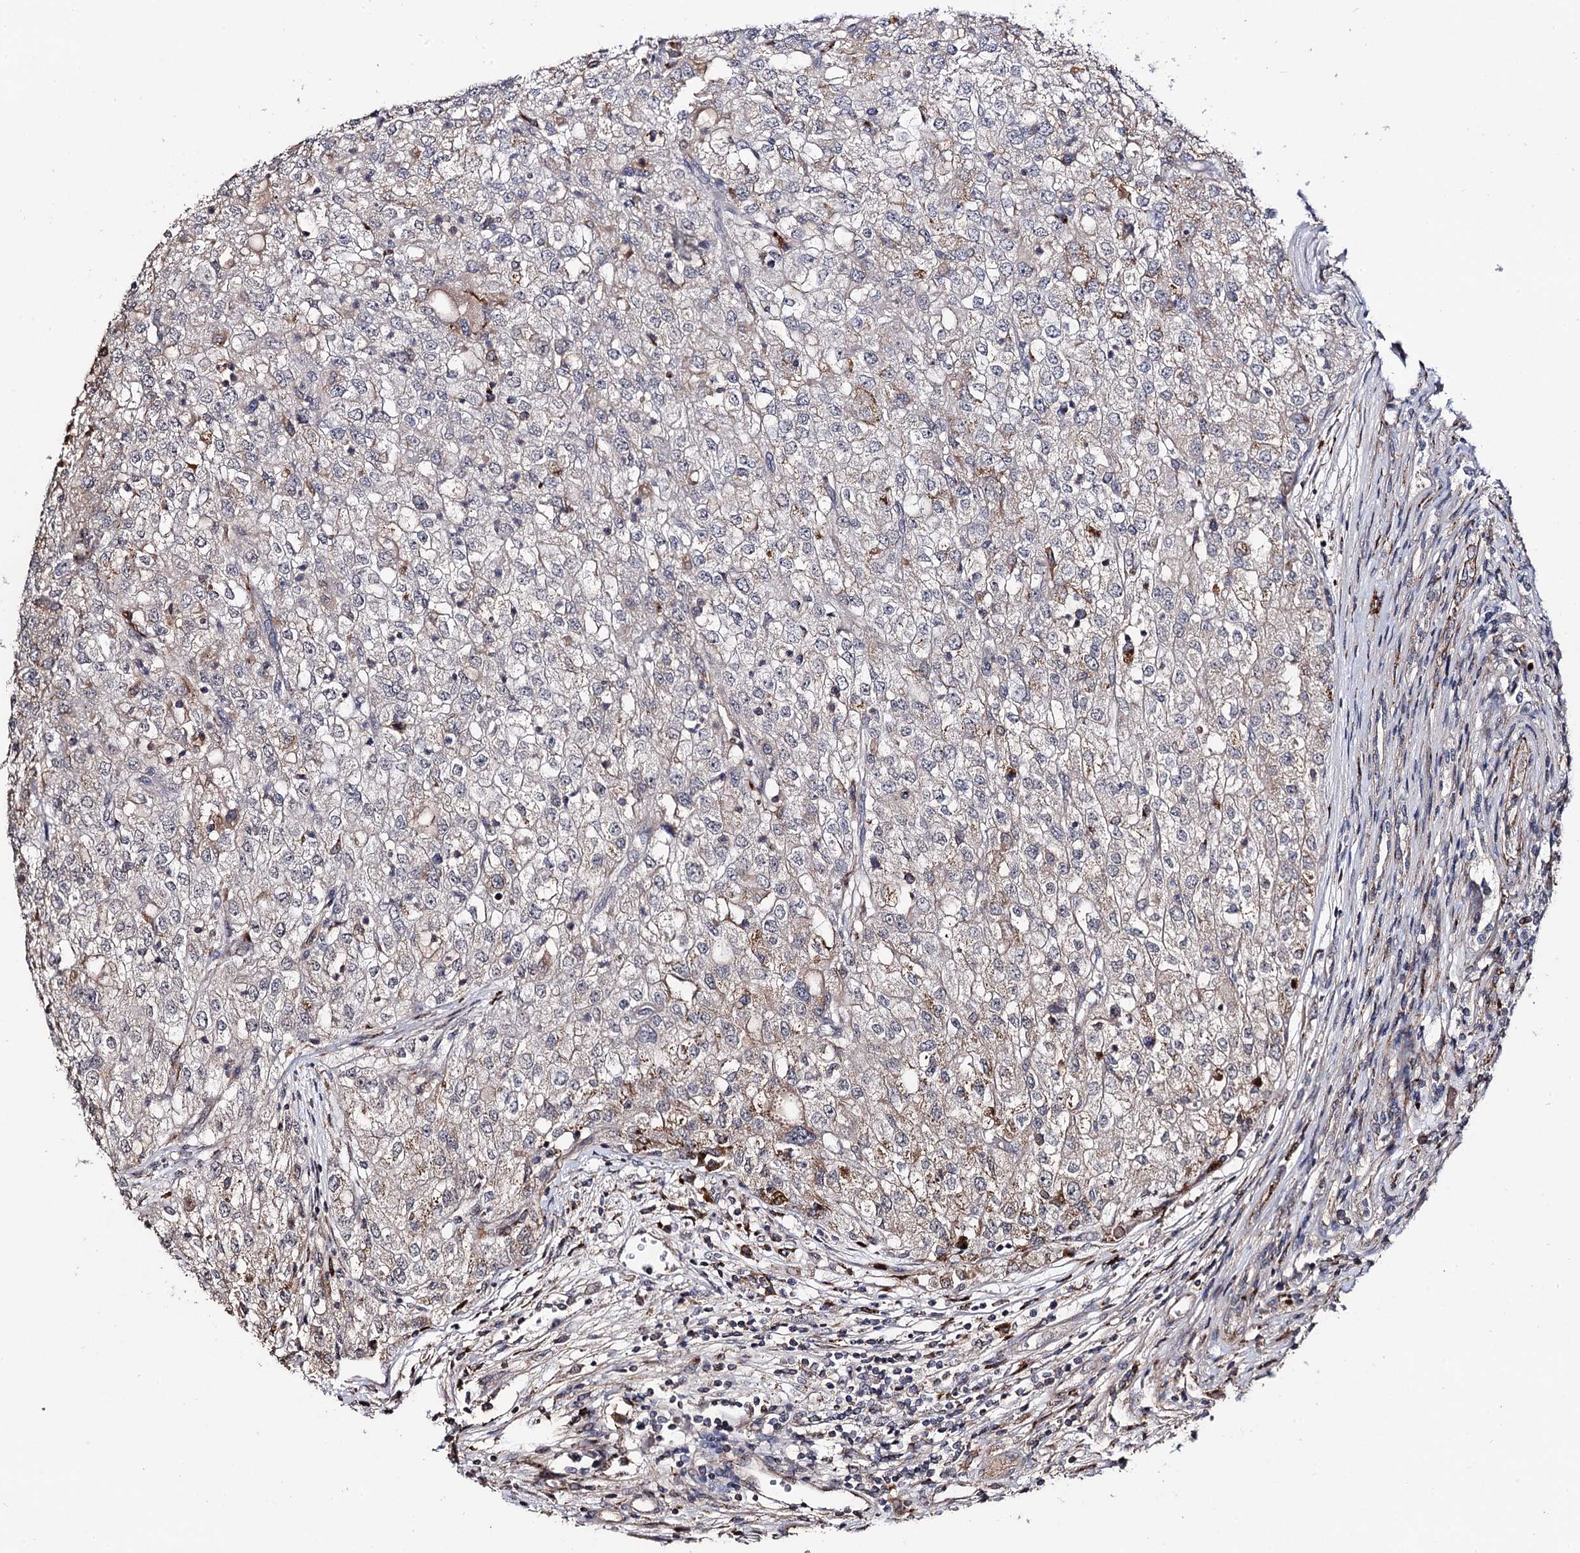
{"staining": {"intensity": "weak", "quantity": "<25%", "location": "cytoplasmic/membranous"}, "tissue": "renal cancer", "cell_type": "Tumor cells", "image_type": "cancer", "snomed": [{"axis": "morphology", "description": "Adenocarcinoma, NOS"}, {"axis": "topography", "description": "Kidney"}], "caption": "Image shows no significant protein expression in tumor cells of renal cancer. (Immunohistochemistry, brightfield microscopy, high magnification).", "gene": "MICAL2", "patient": {"sex": "female", "age": 54}}